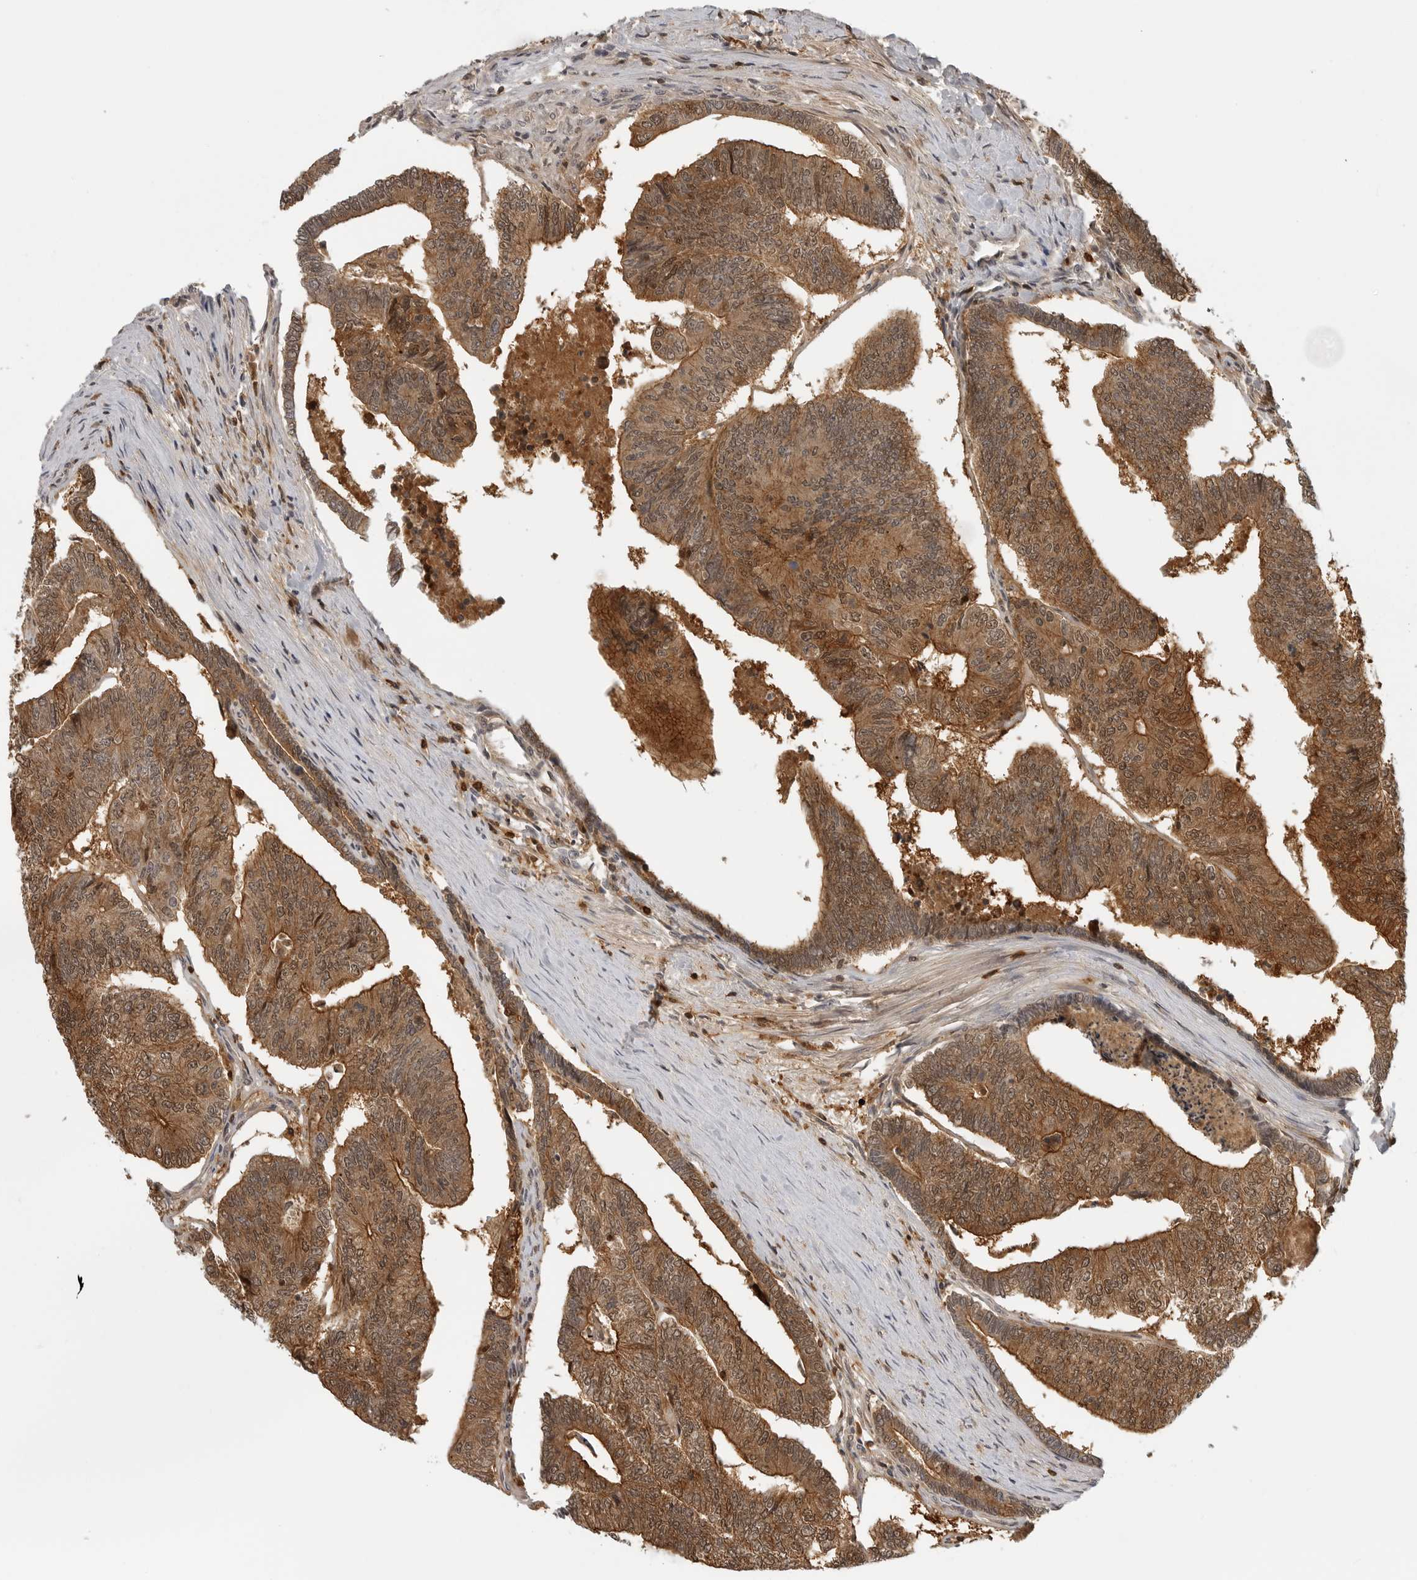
{"staining": {"intensity": "moderate", "quantity": ">75%", "location": "cytoplasmic/membranous,nuclear"}, "tissue": "colorectal cancer", "cell_type": "Tumor cells", "image_type": "cancer", "snomed": [{"axis": "morphology", "description": "Adenocarcinoma, NOS"}, {"axis": "topography", "description": "Colon"}], "caption": "Tumor cells exhibit medium levels of moderate cytoplasmic/membranous and nuclear staining in about >75% of cells in colorectal cancer (adenocarcinoma).", "gene": "CTIF", "patient": {"sex": "female", "age": 67}}